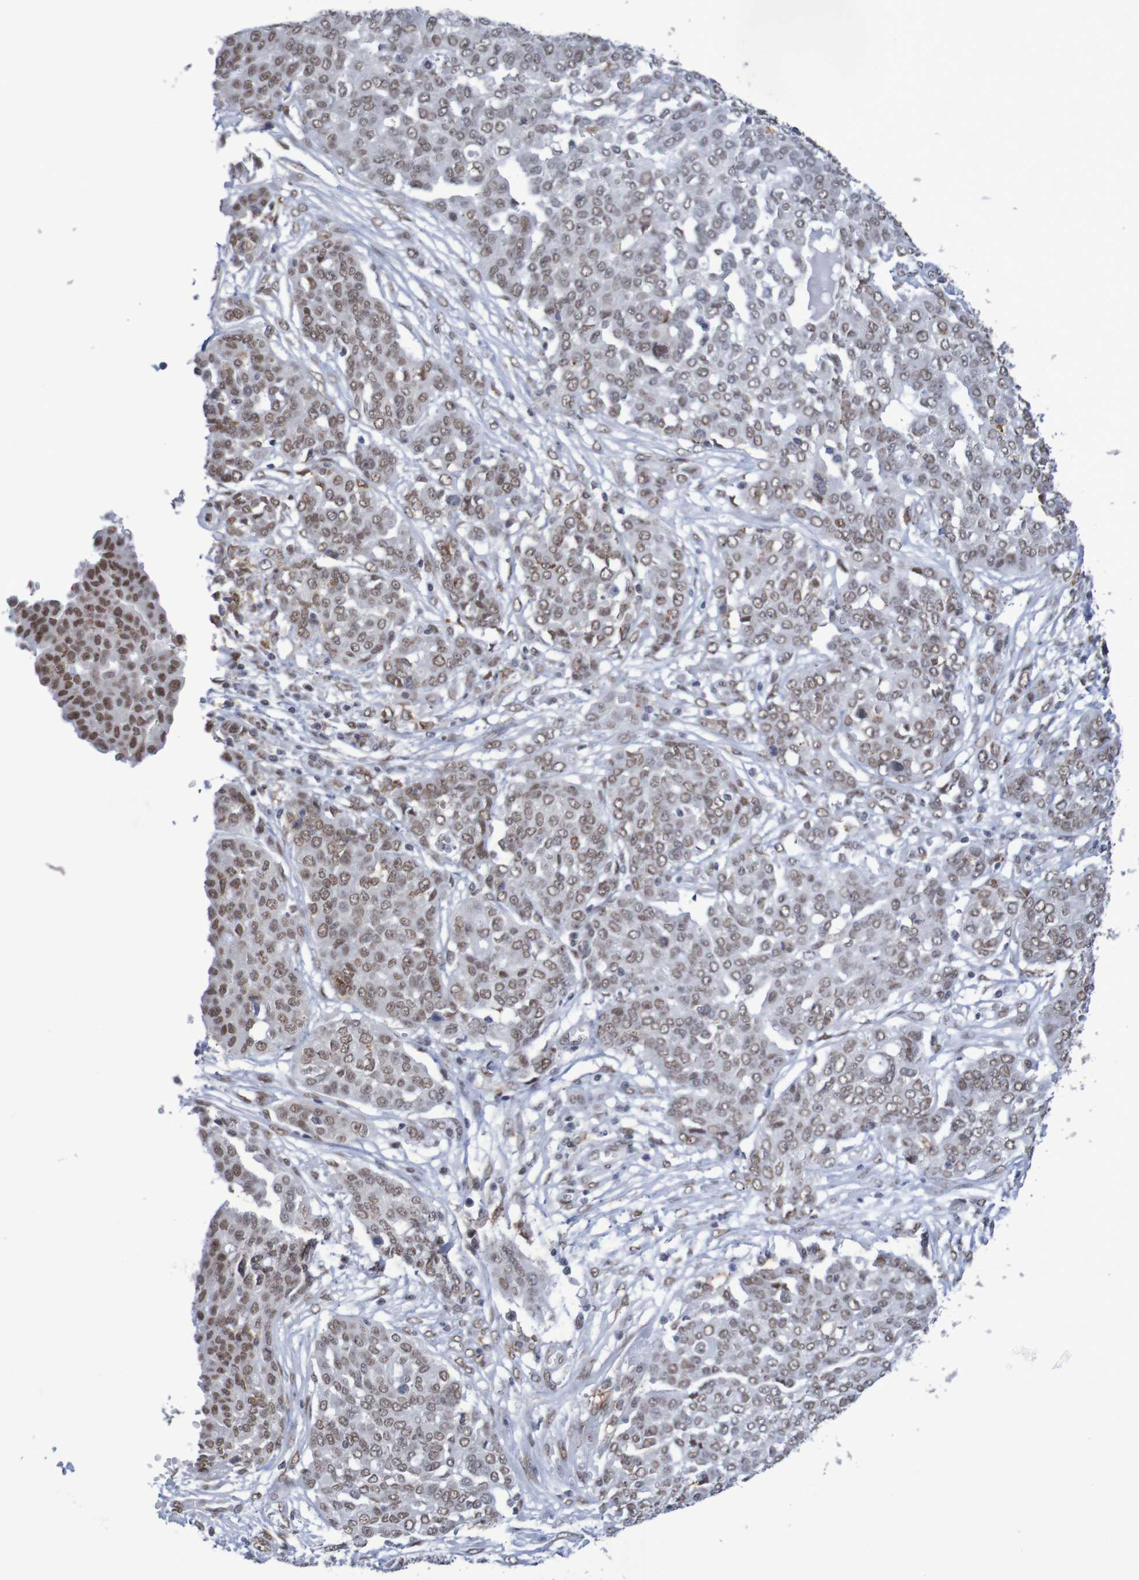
{"staining": {"intensity": "moderate", "quantity": ">75%", "location": "nuclear"}, "tissue": "ovarian cancer", "cell_type": "Tumor cells", "image_type": "cancer", "snomed": [{"axis": "morphology", "description": "Cystadenocarcinoma, serous, NOS"}, {"axis": "topography", "description": "Soft tissue"}, {"axis": "topography", "description": "Ovary"}], "caption": "A brown stain shows moderate nuclear positivity of a protein in ovarian cancer tumor cells.", "gene": "MRTFB", "patient": {"sex": "female", "age": 57}}